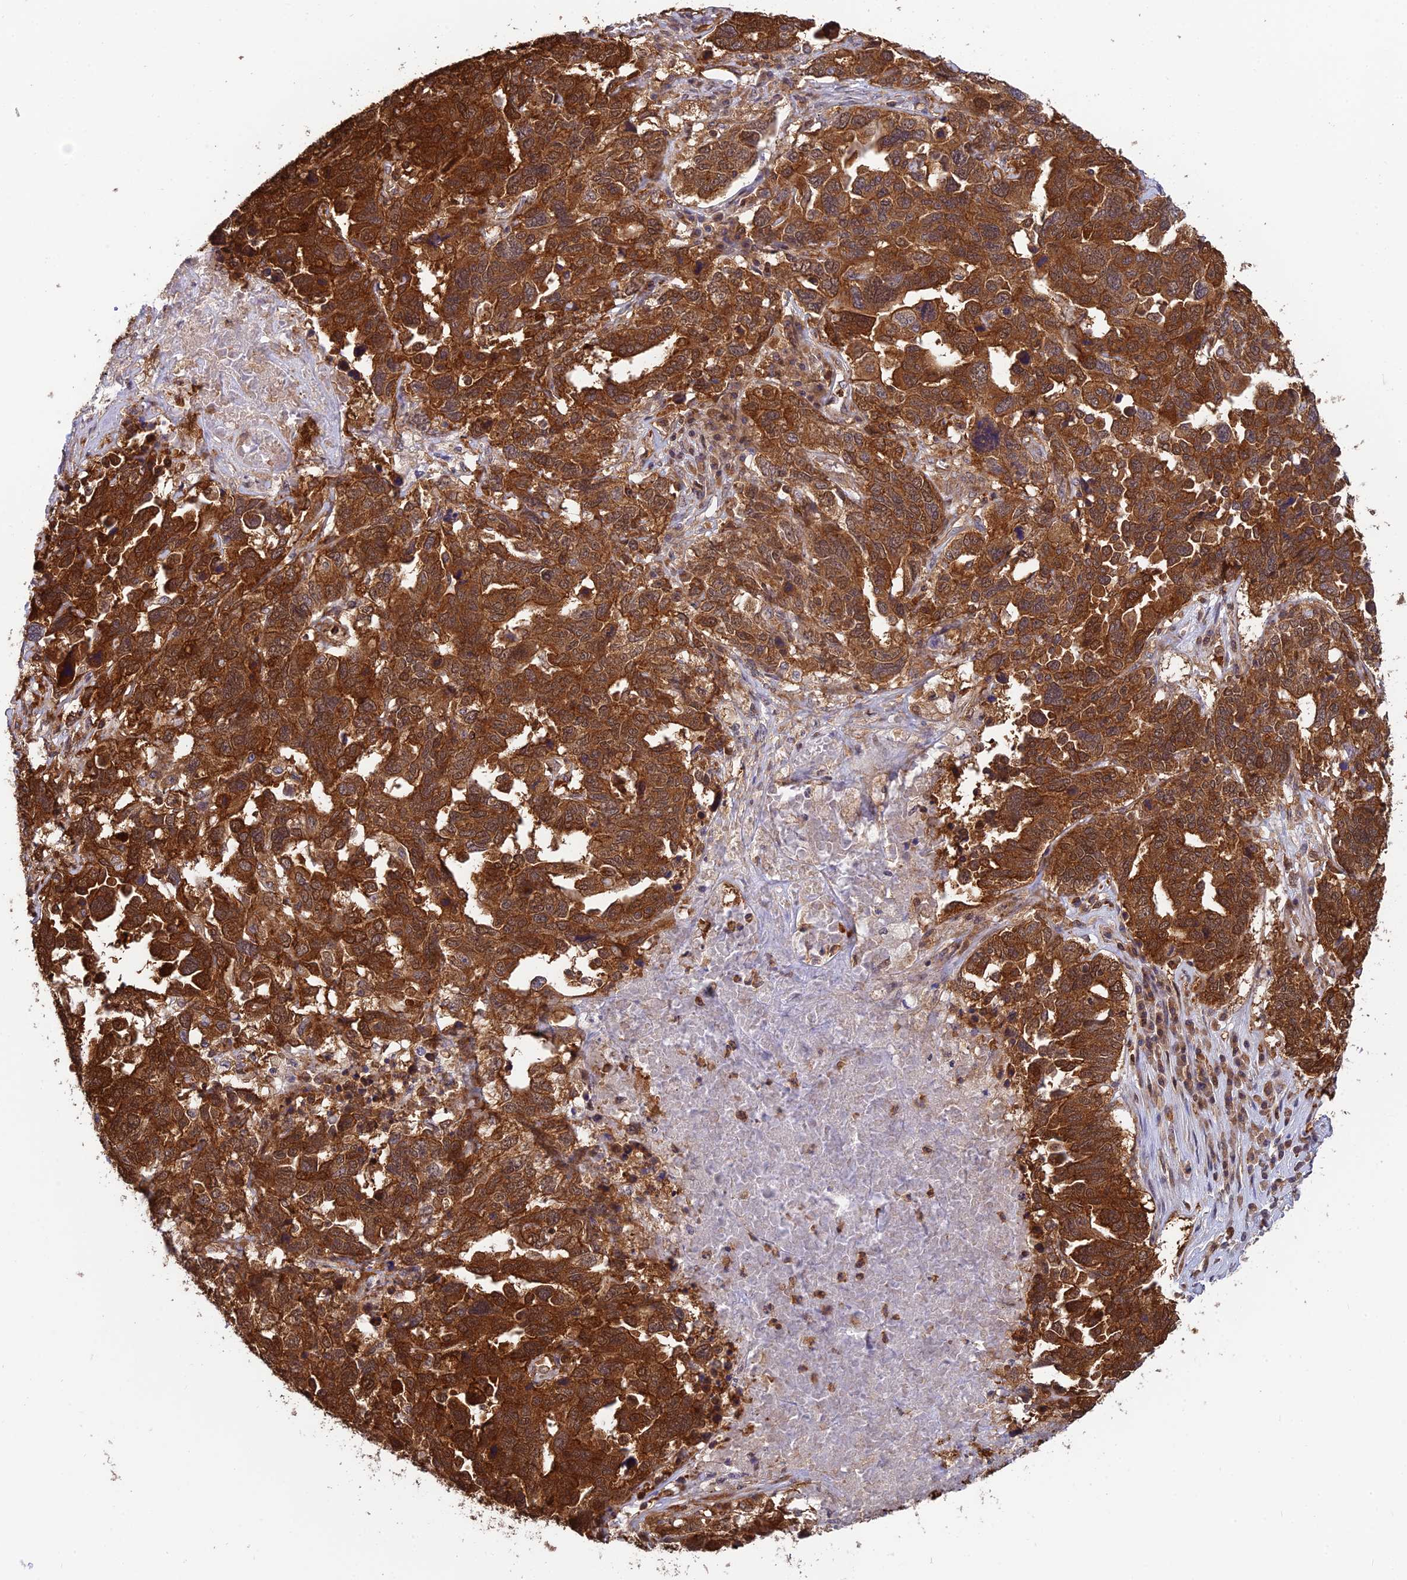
{"staining": {"intensity": "strong", "quantity": ">75%", "location": "cytoplasmic/membranous"}, "tissue": "ovarian cancer", "cell_type": "Tumor cells", "image_type": "cancer", "snomed": [{"axis": "morphology", "description": "Carcinoma, endometroid"}, {"axis": "topography", "description": "Ovary"}], "caption": "Immunohistochemistry of human ovarian endometroid carcinoma shows high levels of strong cytoplasmic/membranous expression in about >75% of tumor cells.", "gene": "EVI5L", "patient": {"sex": "female", "age": 62}}